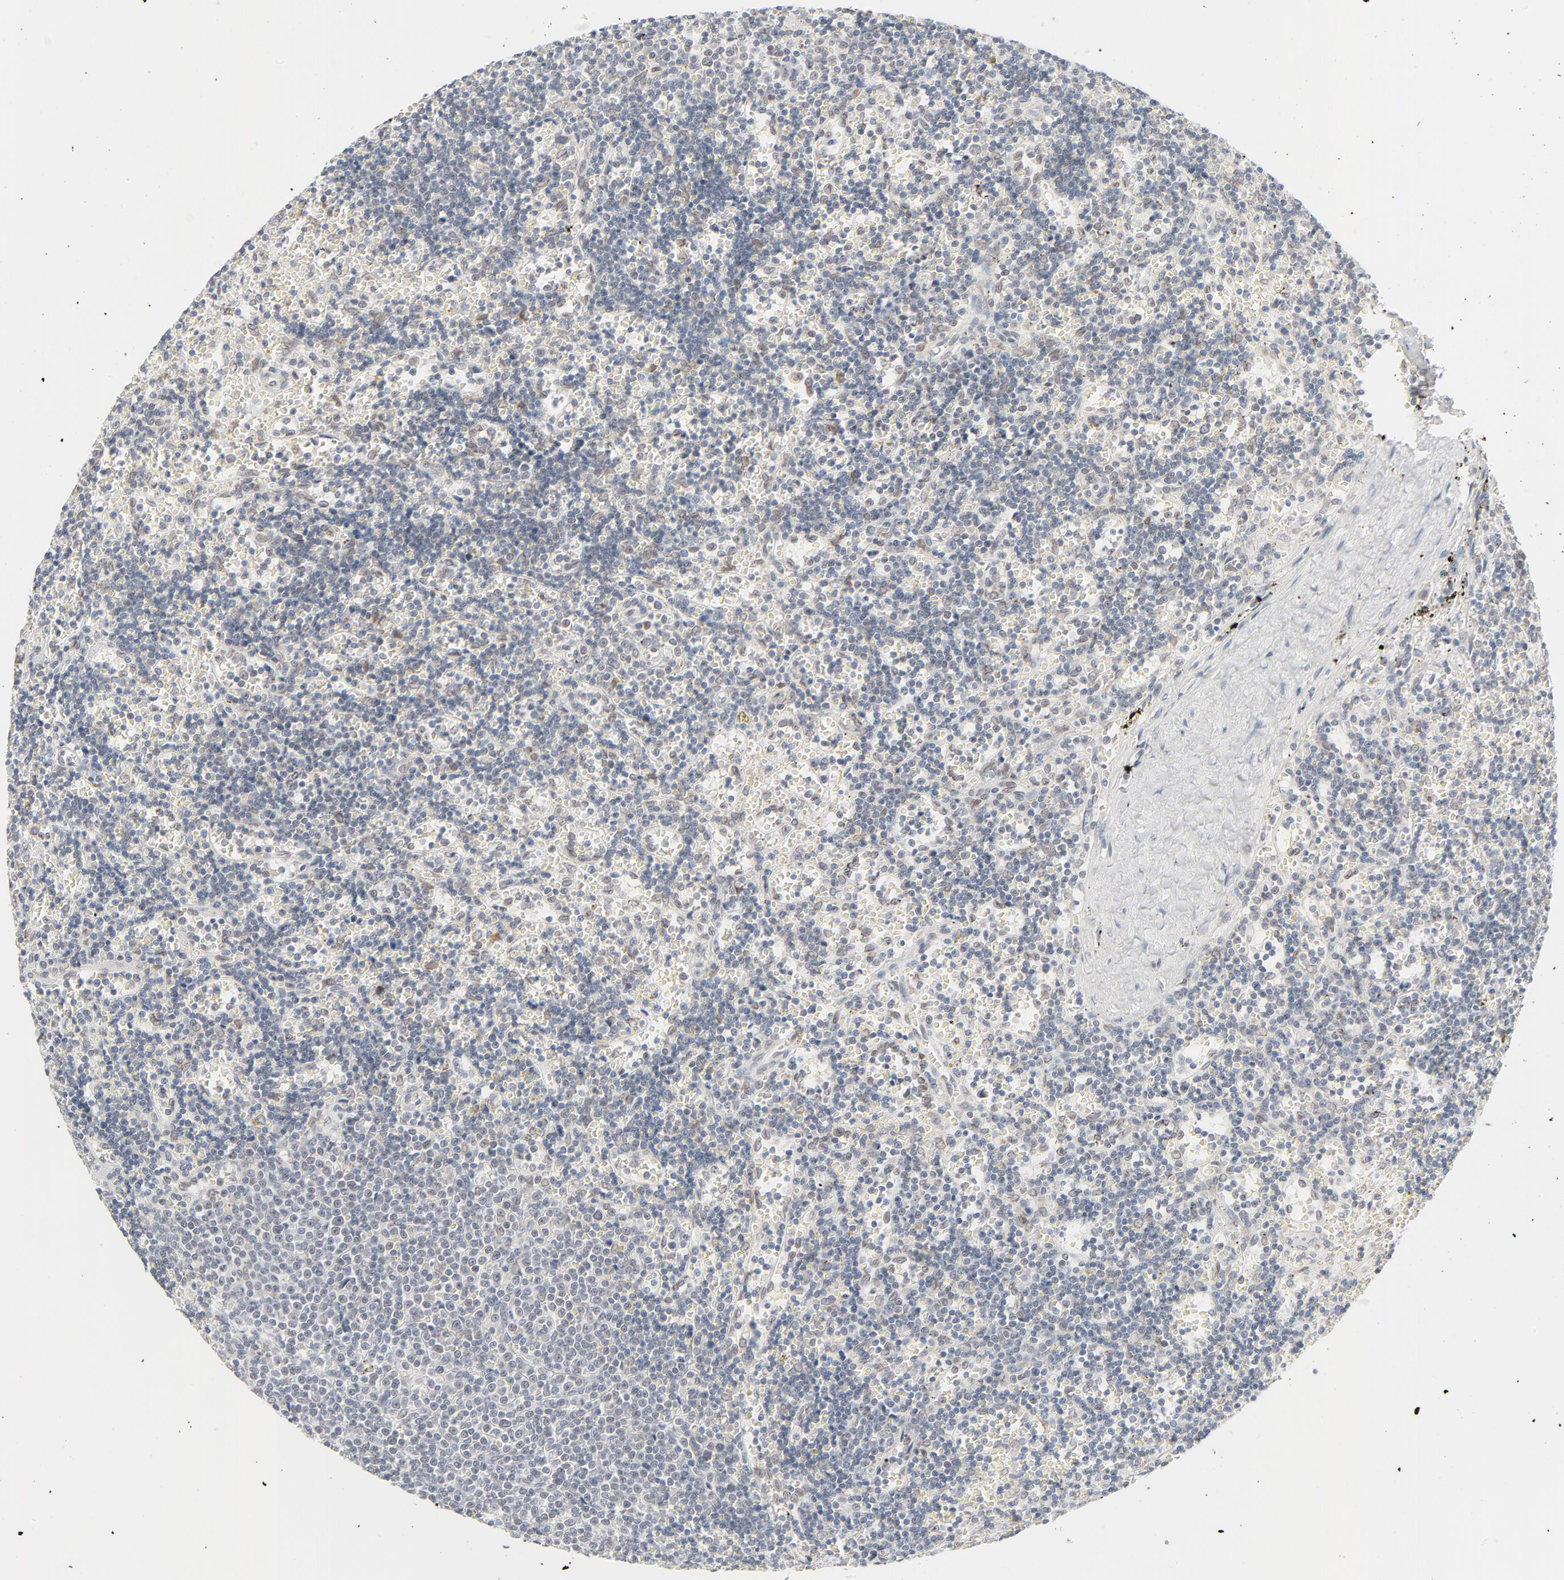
{"staining": {"intensity": "negative", "quantity": "none", "location": "none"}, "tissue": "lymphoma", "cell_type": "Tumor cells", "image_type": "cancer", "snomed": [{"axis": "morphology", "description": "Malignant lymphoma, non-Hodgkin's type, Low grade"}, {"axis": "topography", "description": "Spleen"}], "caption": "This is an immunohistochemistry micrograph of human lymphoma. There is no positivity in tumor cells.", "gene": "MAD1L1", "patient": {"sex": "male", "age": 60}}